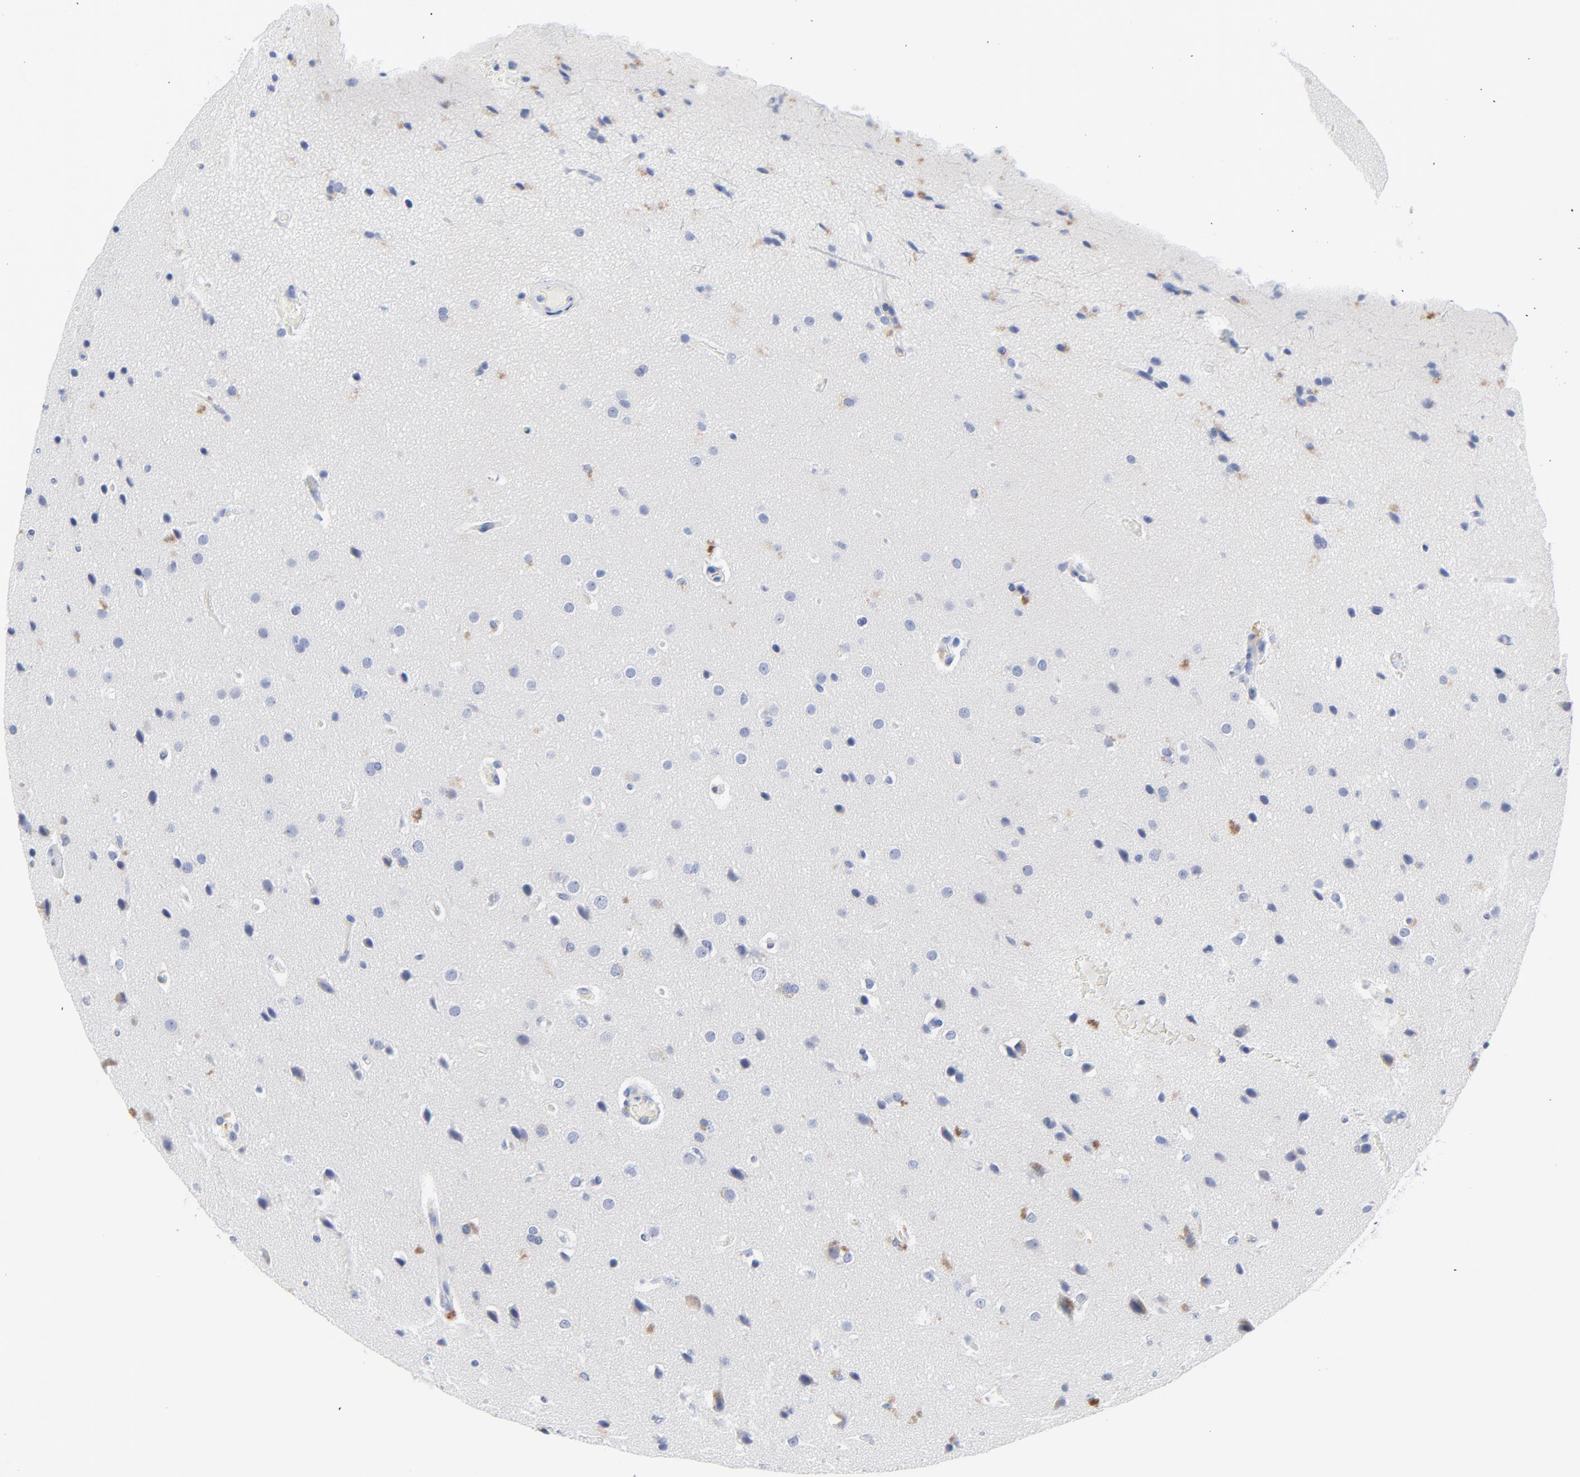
{"staining": {"intensity": "weak", "quantity": "<25%", "location": "cytoplasmic/membranous"}, "tissue": "glioma", "cell_type": "Tumor cells", "image_type": "cancer", "snomed": [{"axis": "morphology", "description": "Glioma, malignant, Low grade"}, {"axis": "topography", "description": "Cerebral cortex"}], "caption": "The photomicrograph exhibits no staining of tumor cells in glioma.", "gene": "CDK1", "patient": {"sex": "female", "age": 47}}